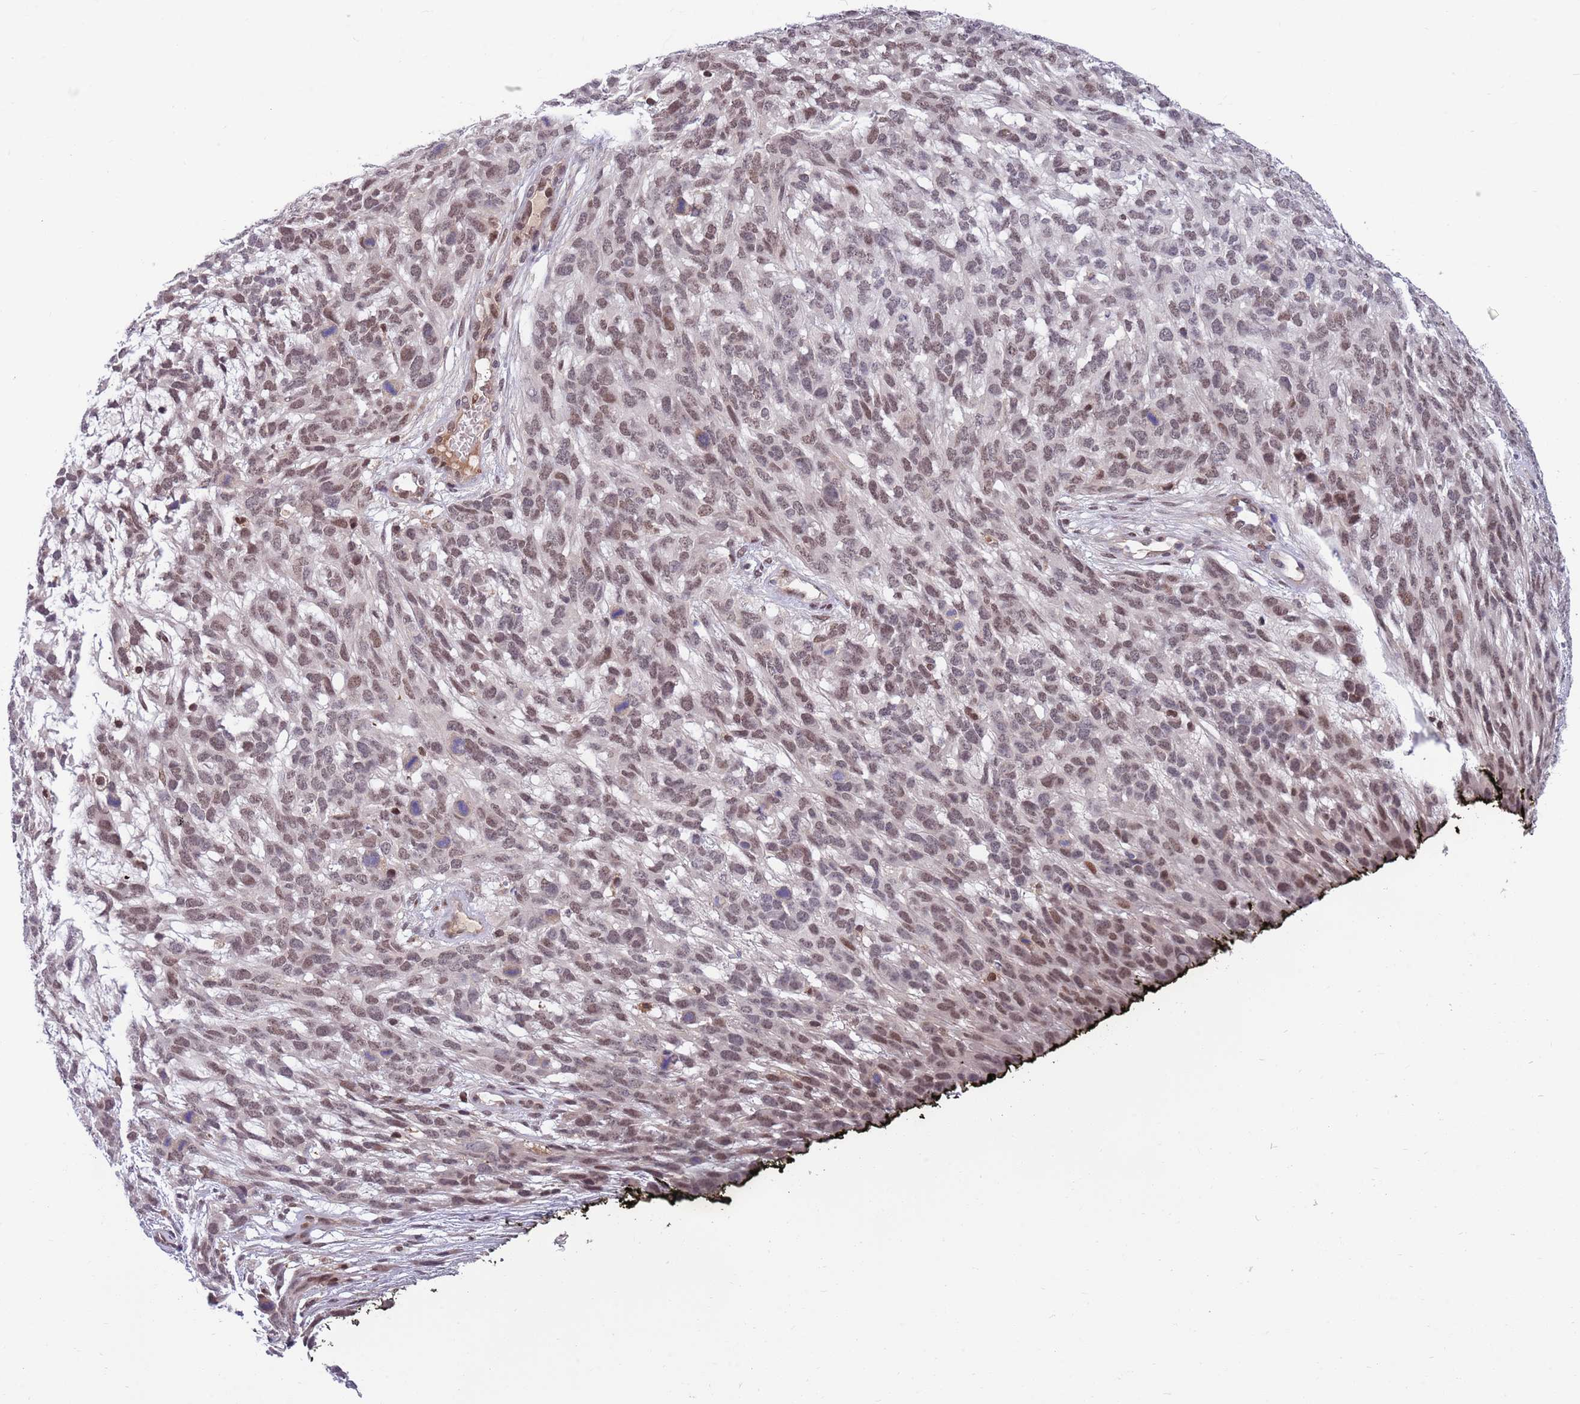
{"staining": {"intensity": "moderate", "quantity": ">75%", "location": "nuclear"}, "tissue": "melanoma", "cell_type": "Tumor cells", "image_type": "cancer", "snomed": [{"axis": "morphology", "description": "Normal morphology"}, {"axis": "morphology", "description": "Malignant melanoma, NOS"}, {"axis": "topography", "description": "Skin"}], "caption": "This photomicrograph exhibits malignant melanoma stained with IHC to label a protein in brown. The nuclear of tumor cells show moderate positivity for the protein. Nuclei are counter-stained blue.", "gene": "NLRP6", "patient": {"sex": "female", "age": 72}}